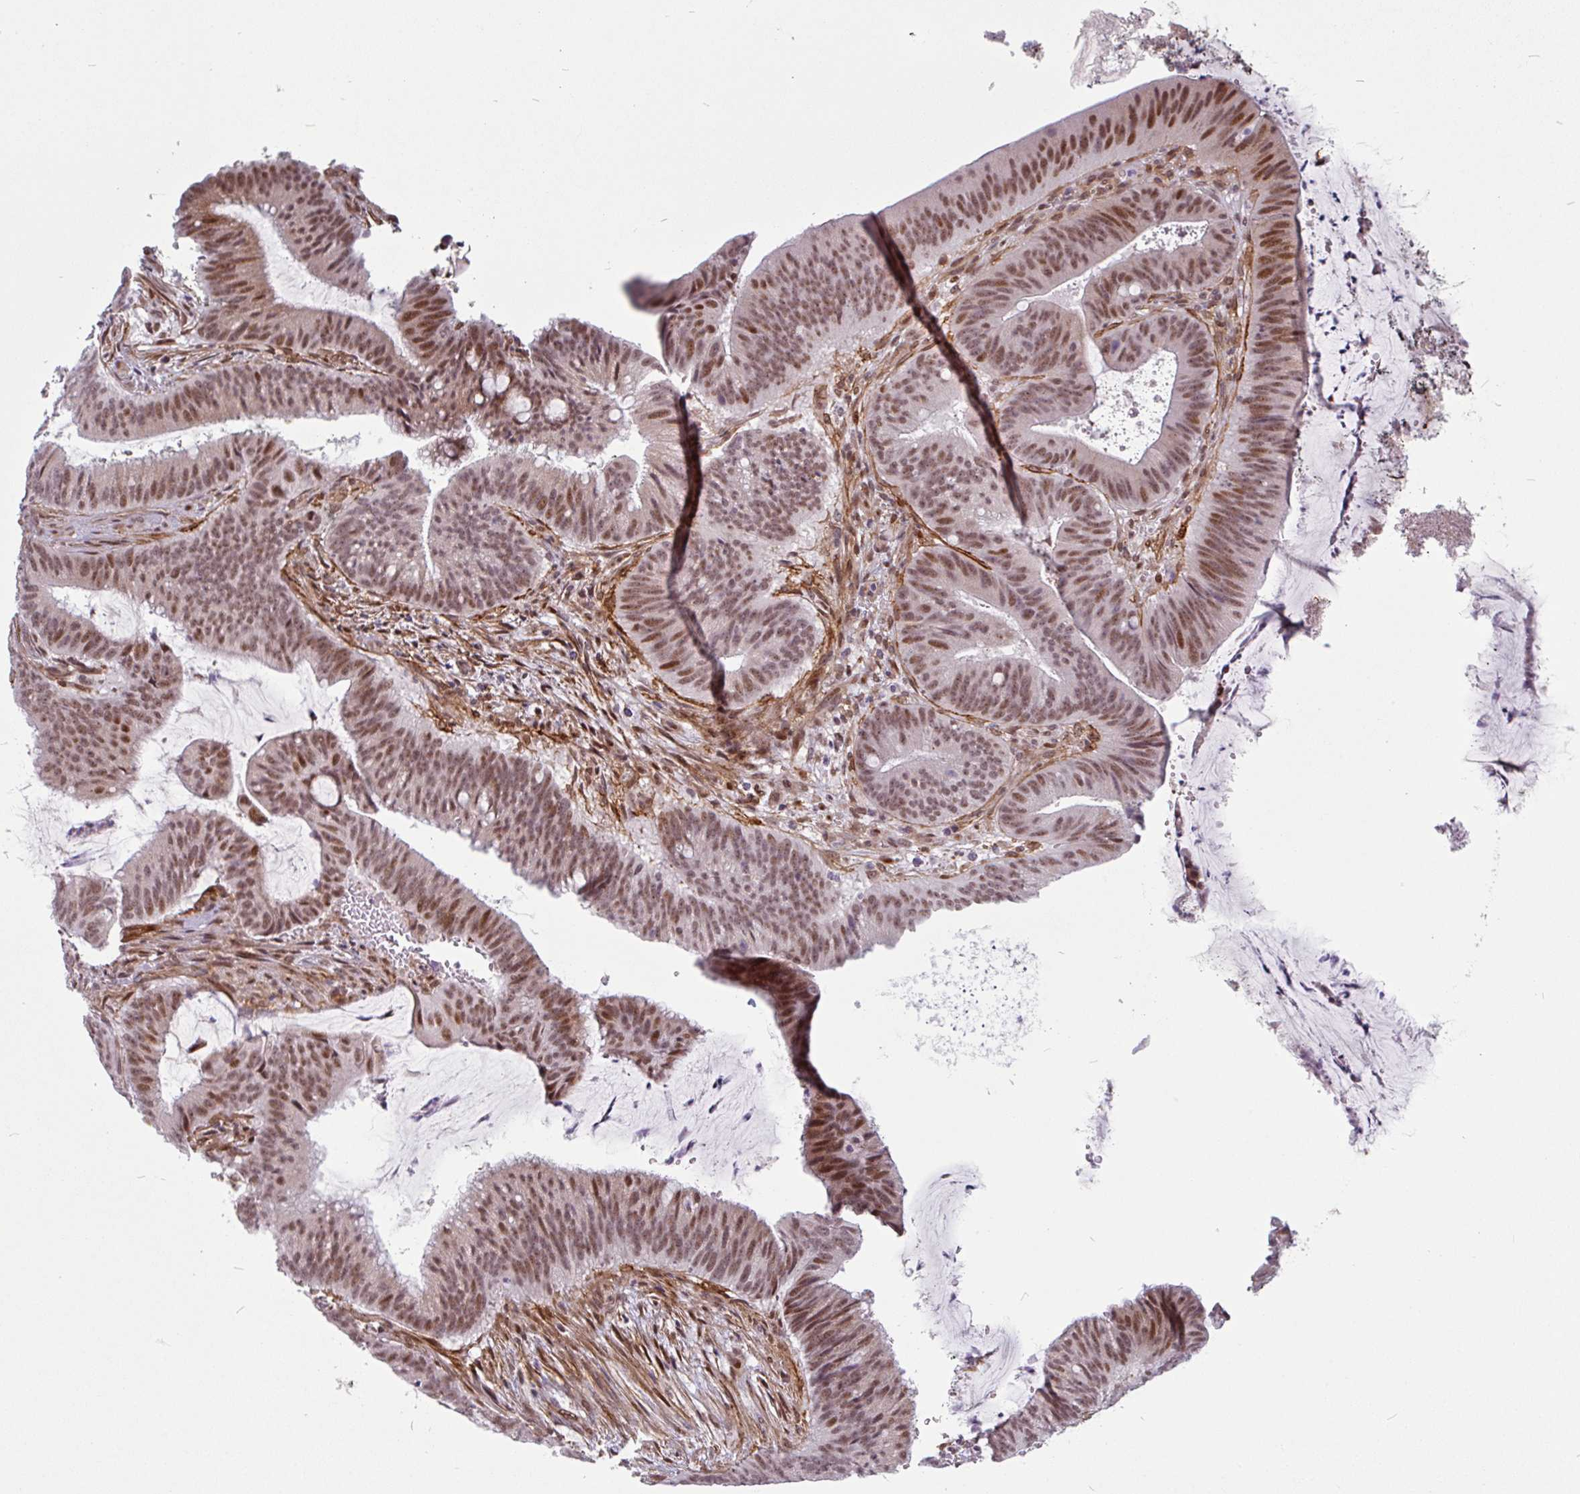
{"staining": {"intensity": "moderate", "quantity": ">75%", "location": "nuclear"}, "tissue": "colorectal cancer", "cell_type": "Tumor cells", "image_type": "cancer", "snomed": [{"axis": "morphology", "description": "Adenocarcinoma, NOS"}, {"axis": "topography", "description": "Colon"}], "caption": "Adenocarcinoma (colorectal) stained for a protein (brown) exhibits moderate nuclear positive staining in about >75% of tumor cells.", "gene": "TMEM119", "patient": {"sex": "female", "age": 43}}